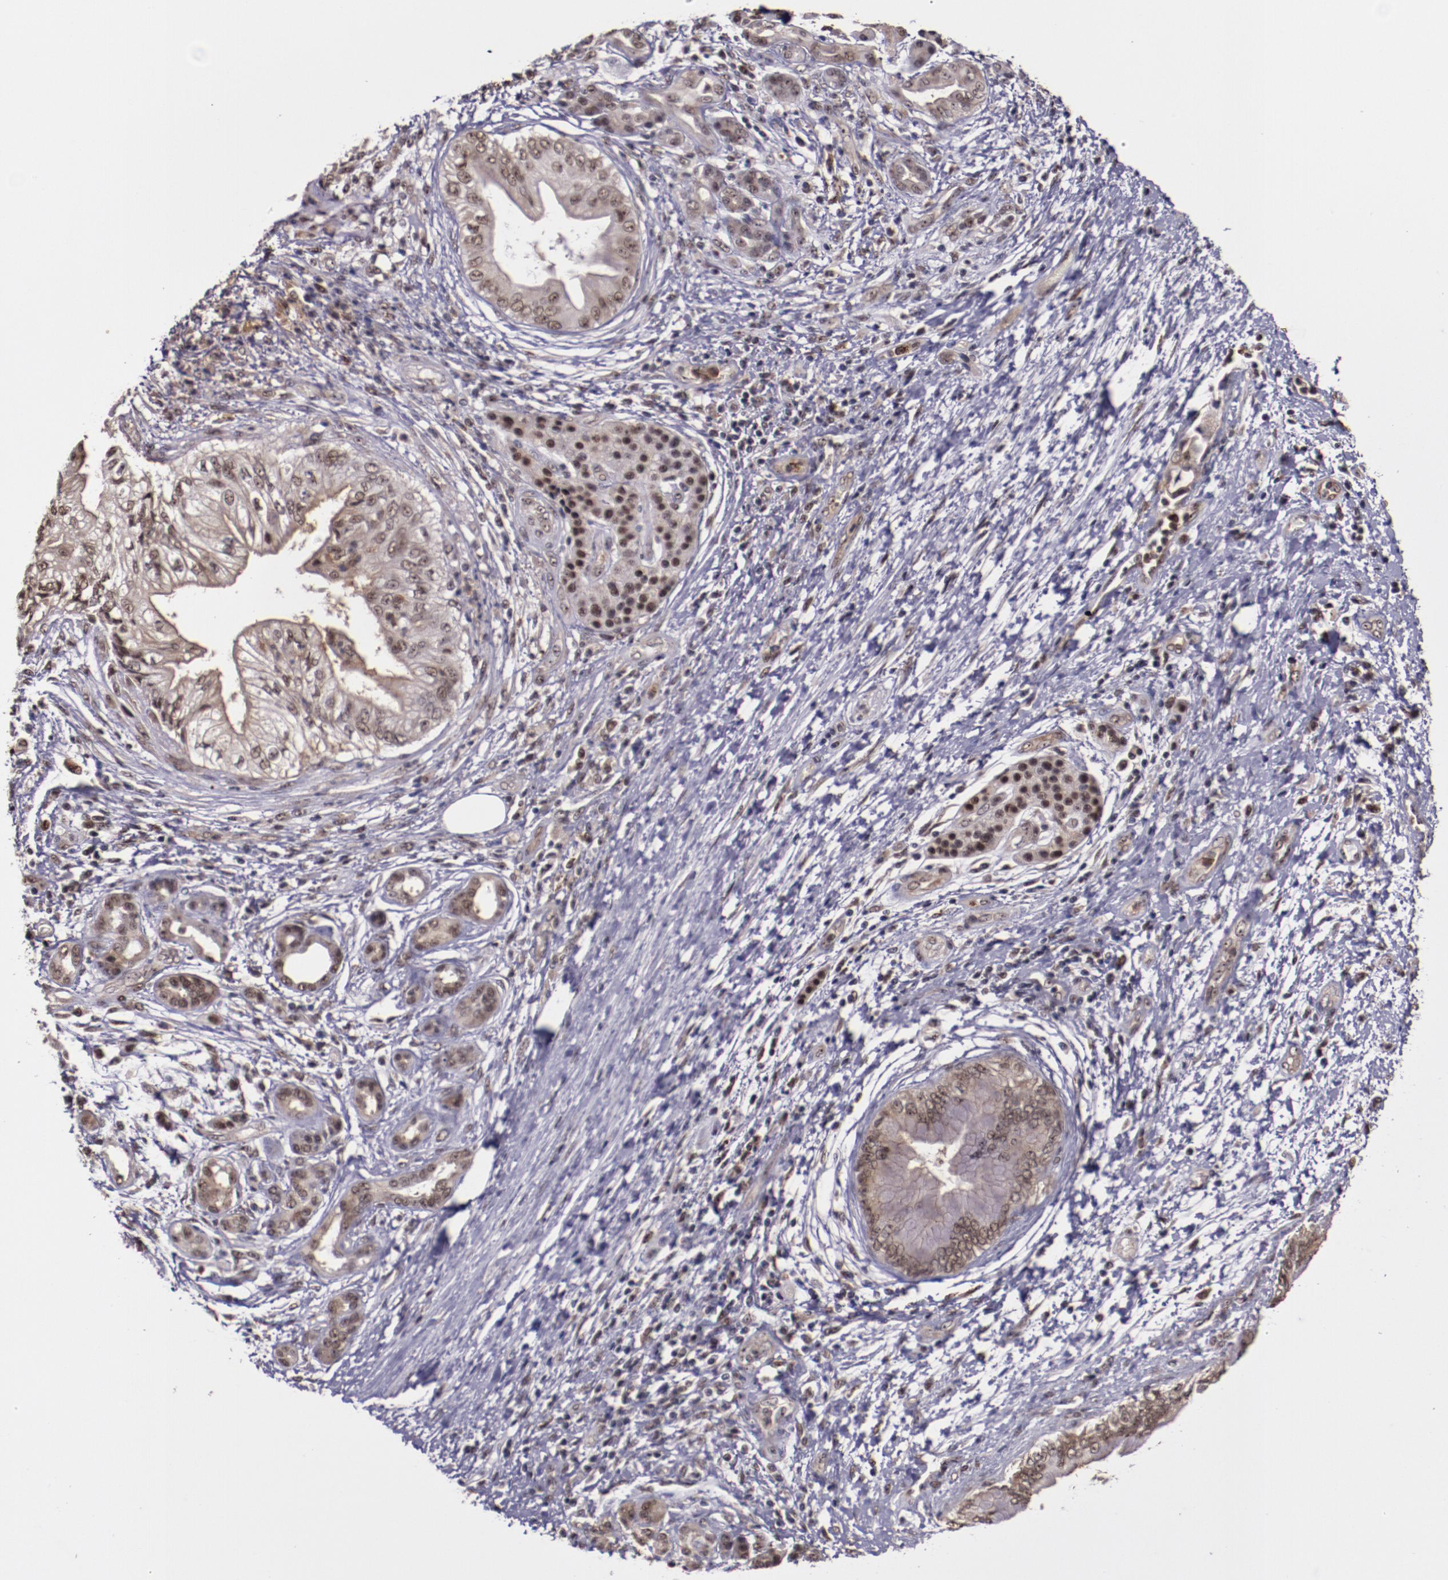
{"staining": {"intensity": "moderate", "quantity": ">75%", "location": "cytoplasmic/membranous,nuclear"}, "tissue": "pancreatic cancer", "cell_type": "Tumor cells", "image_type": "cancer", "snomed": [{"axis": "morphology", "description": "Adenocarcinoma, NOS"}, {"axis": "topography", "description": "Pancreas"}], "caption": "About >75% of tumor cells in pancreatic cancer (adenocarcinoma) show moderate cytoplasmic/membranous and nuclear protein positivity as visualized by brown immunohistochemical staining.", "gene": "CECR2", "patient": {"sex": "female", "age": 70}}